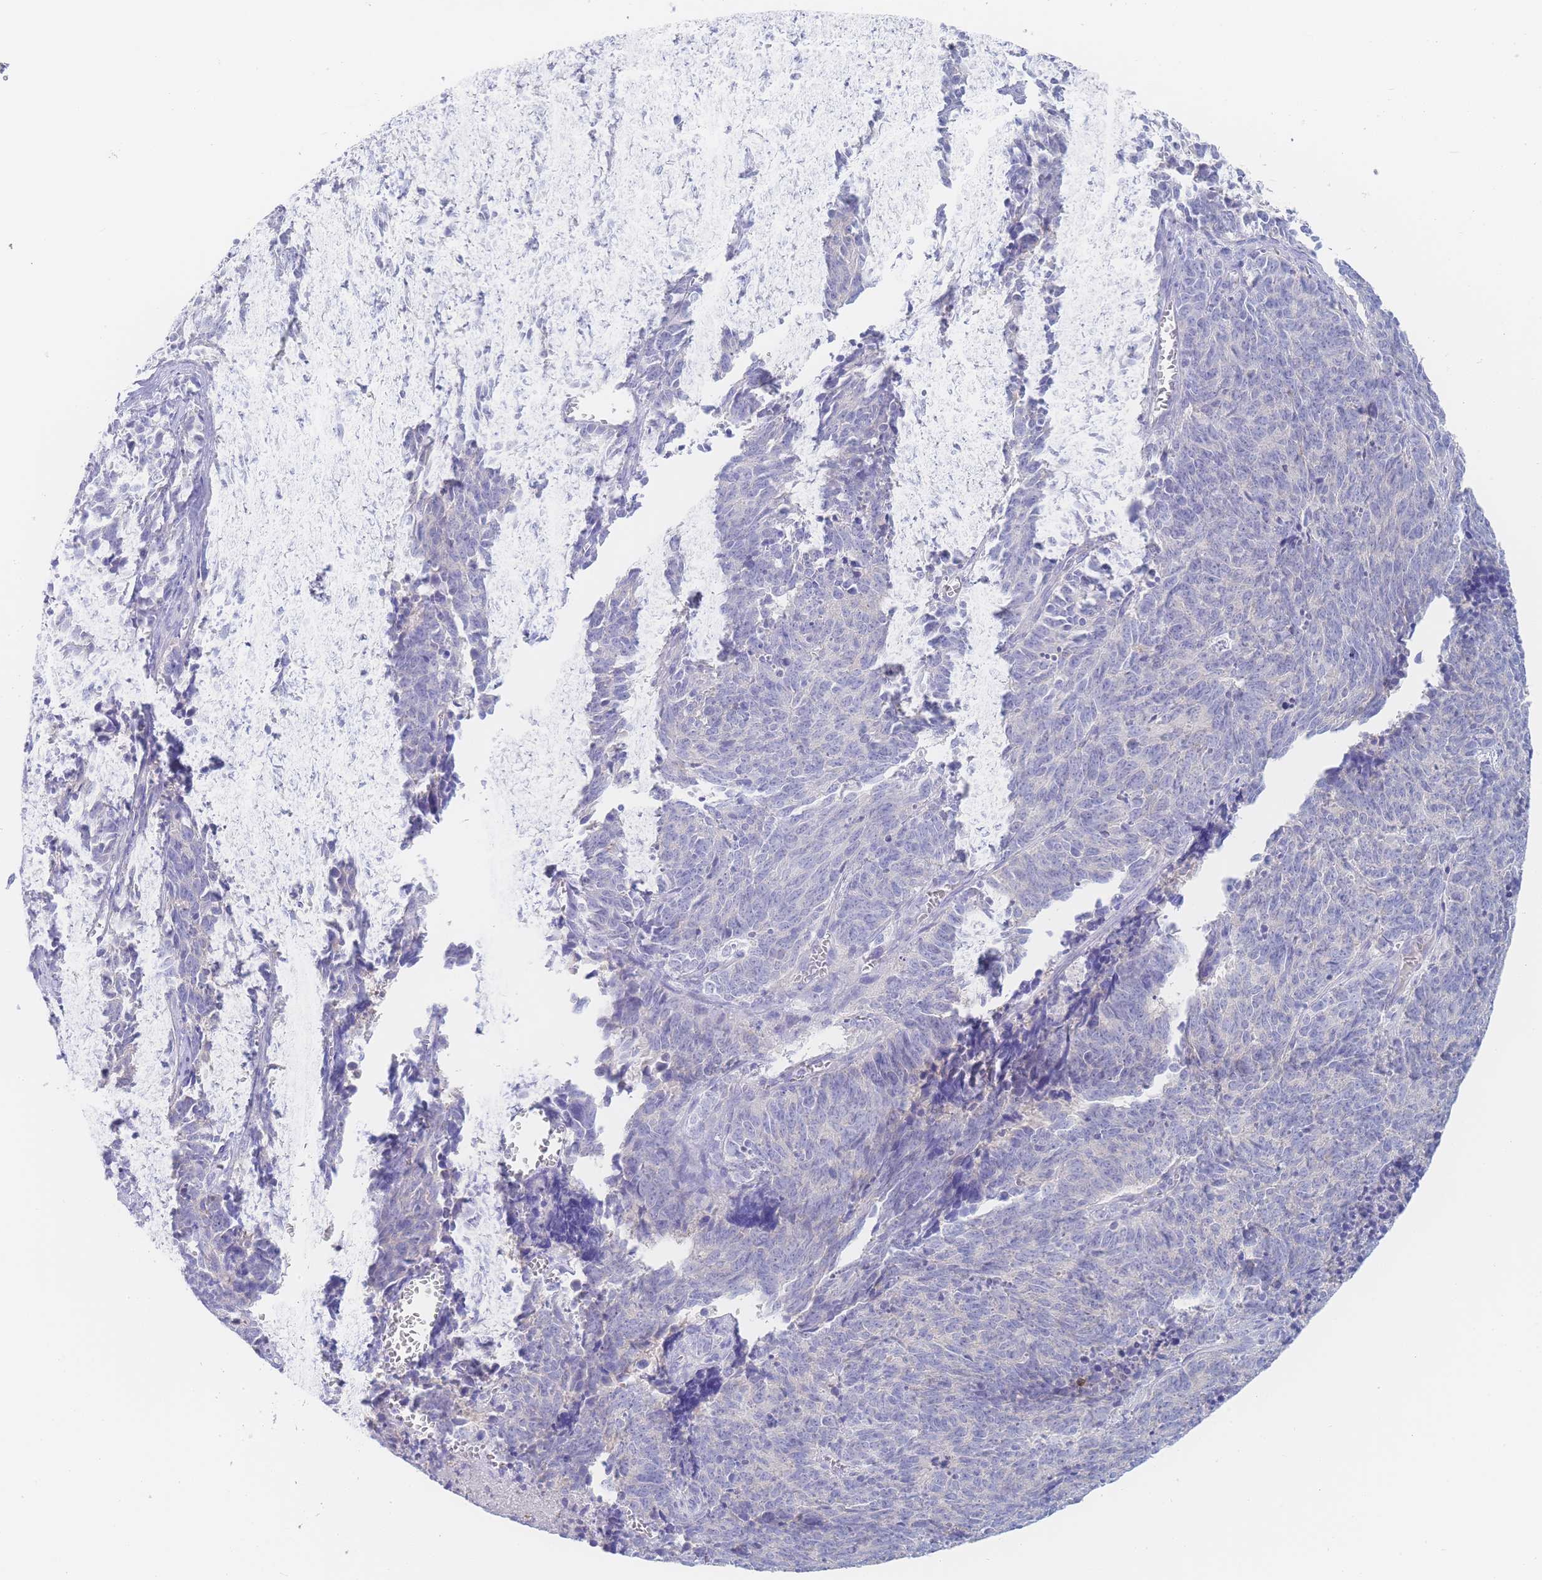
{"staining": {"intensity": "negative", "quantity": "none", "location": "none"}, "tissue": "cervical cancer", "cell_type": "Tumor cells", "image_type": "cancer", "snomed": [{"axis": "morphology", "description": "Squamous cell carcinoma, NOS"}, {"axis": "topography", "description": "Cervix"}], "caption": "This is a histopathology image of immunohistochemistry staining of squamous cell carcinoma (cervical), which shows no positivity in tumor cells.", "gene": "LZTFL1", "patient": {"sex": "female", "age": 29}}